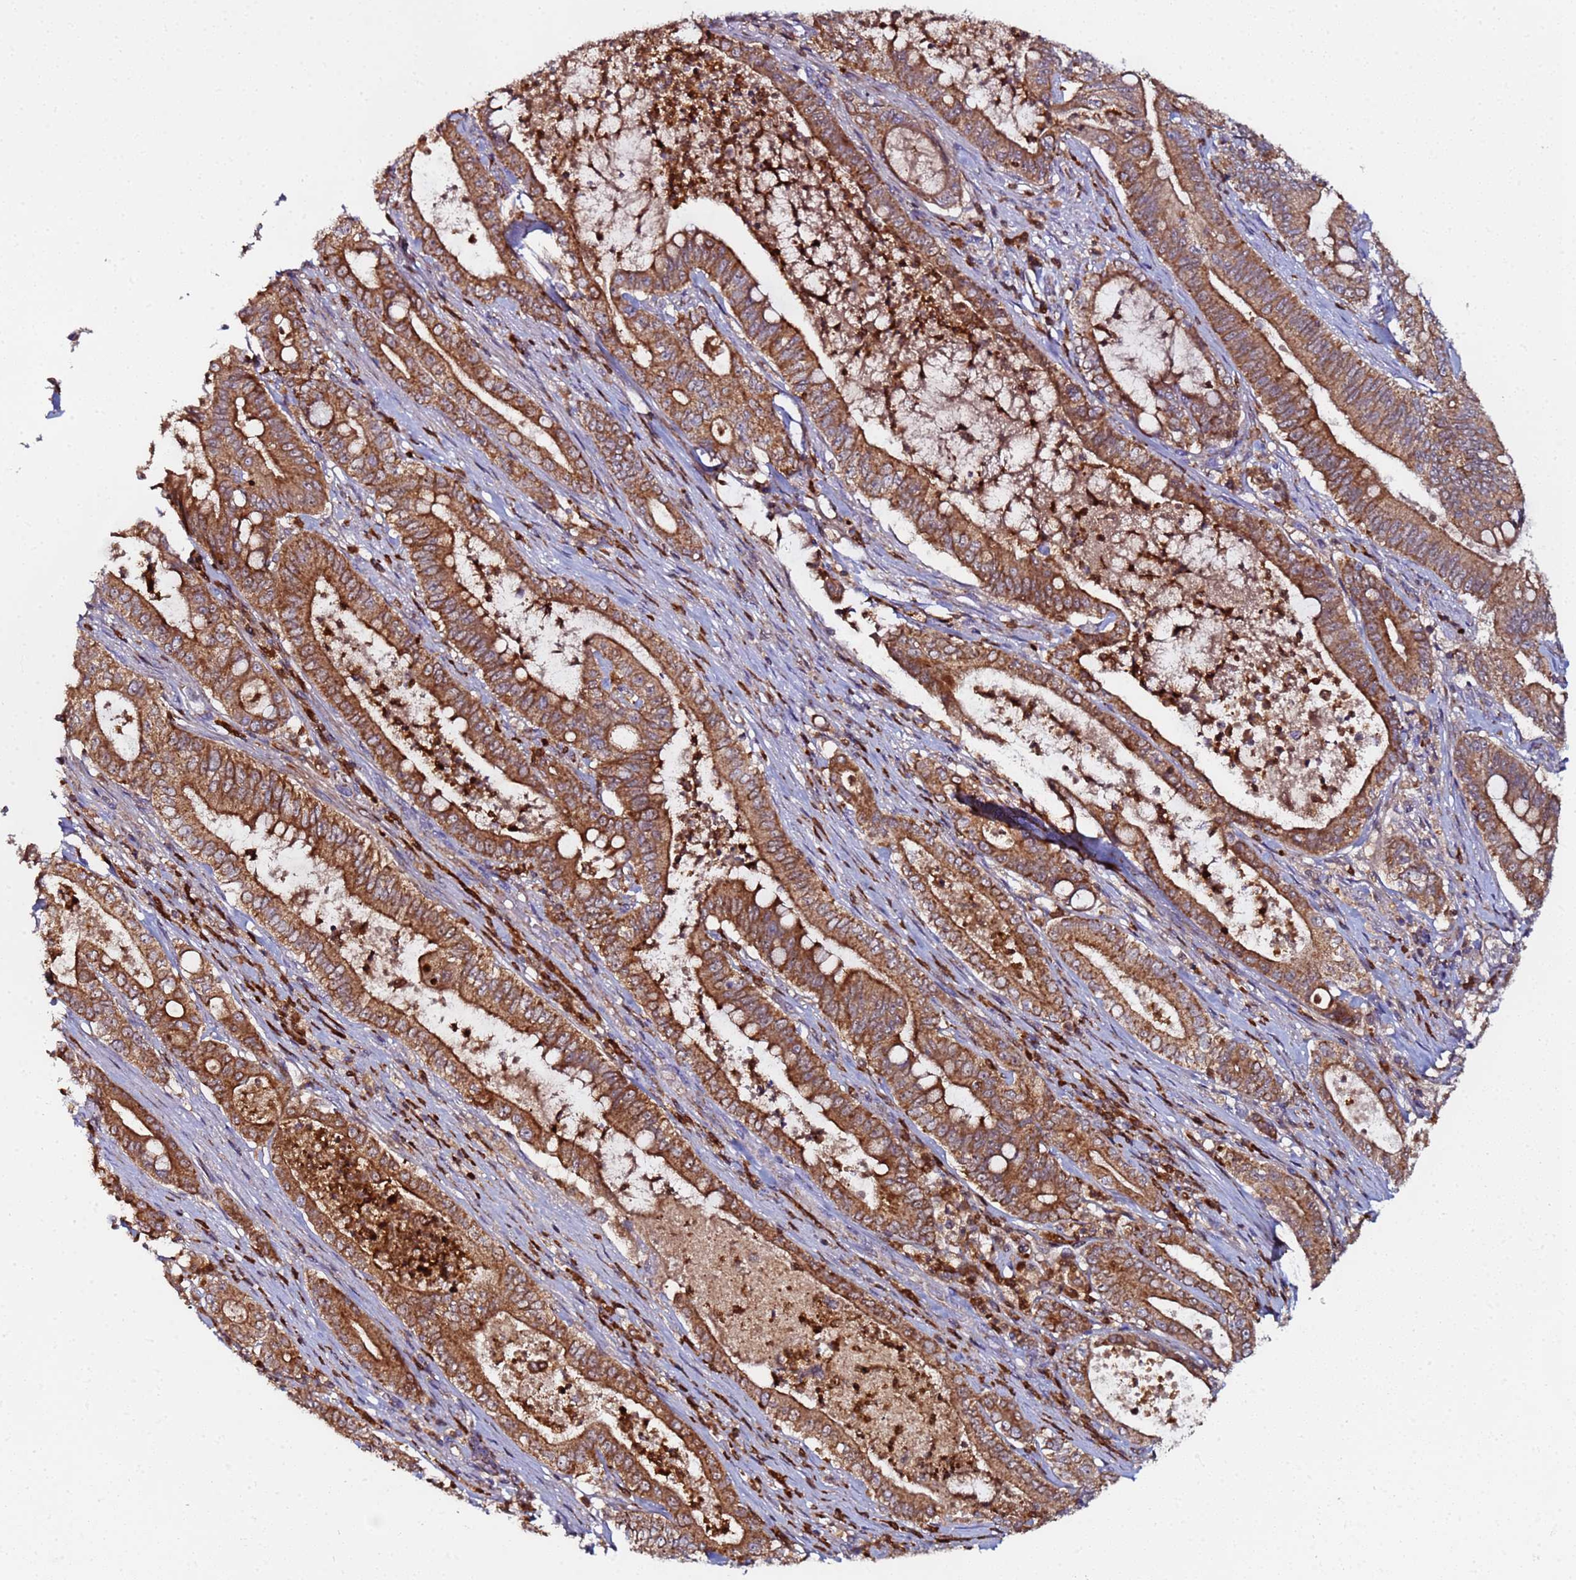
{"staining": {"intensity": "strong", "quantity": ">75%", "location": "cytoplasmic/membranous"}, "tissue": "pancreatic cancer", "cell_type": "Tumor cells", "image_type": "cancer", "snomed": [{"axis": "morphology", "description": "Adenocarcinoma, NOS"}, {"axis": "topography", "description": "Pancreas"}], "caption": "Immunohistochemical staining of human pancreatic cancer shows high levels of strong cytoplasmic/membranous protein expression in about >75% of tumor cells.", "gene": "CCDC127", "patient": {"sex": "male", "age": 71}}